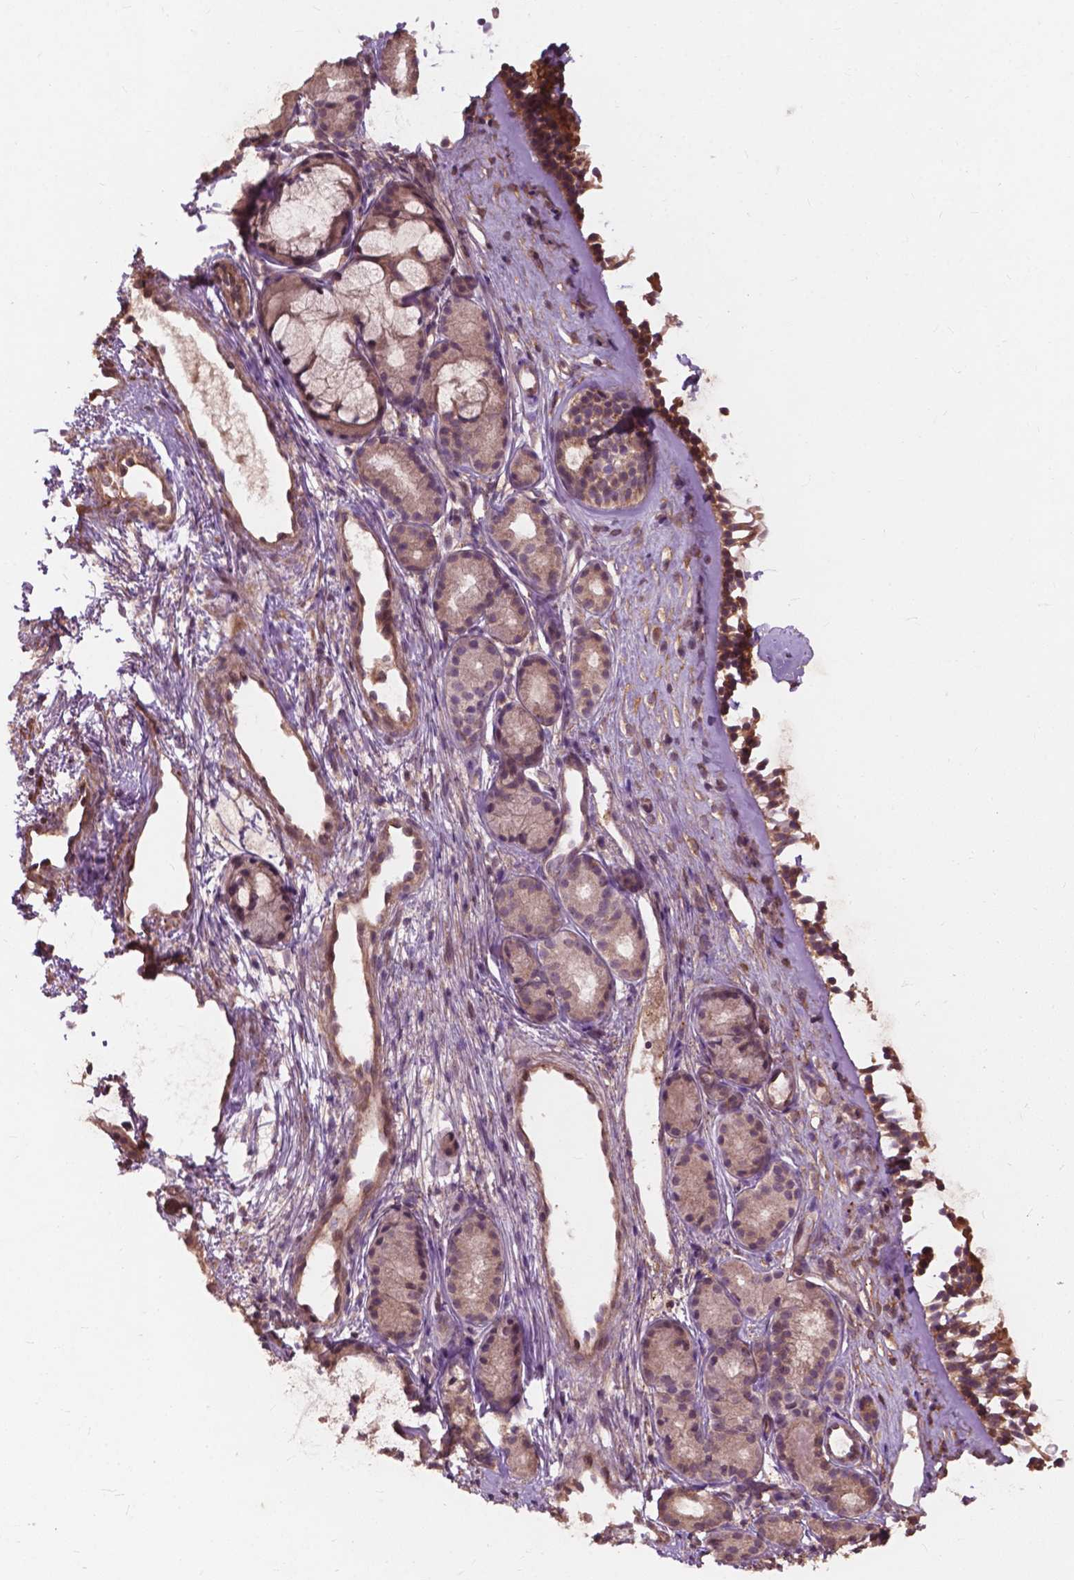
{"staining": {"intensity": "moderate", "quantity": ">75%", "location": "cytoplasmic/membranous"}, "tissue": "nasopharynx", "cell_type": "Respiratory epithelial cells", "image_type": "normal", "snomed": [{"axis": "morphology", "description": "Normal tissue, NOS"}, {"axis": "topography", "description": "Nasopharynx"}], "caption": "The micrograph displays a brown stain indicating the presence of a protein in the cytoplasmic/membranous of respiratory epithelial cells in nasopharynx. (DAB (3,3'-diaminobenzidine) IHC, brown staining for protein, blue staining for nuclei).", "gene": "CDC42BPA", "patient": {"sex": "female", "age": 52}}